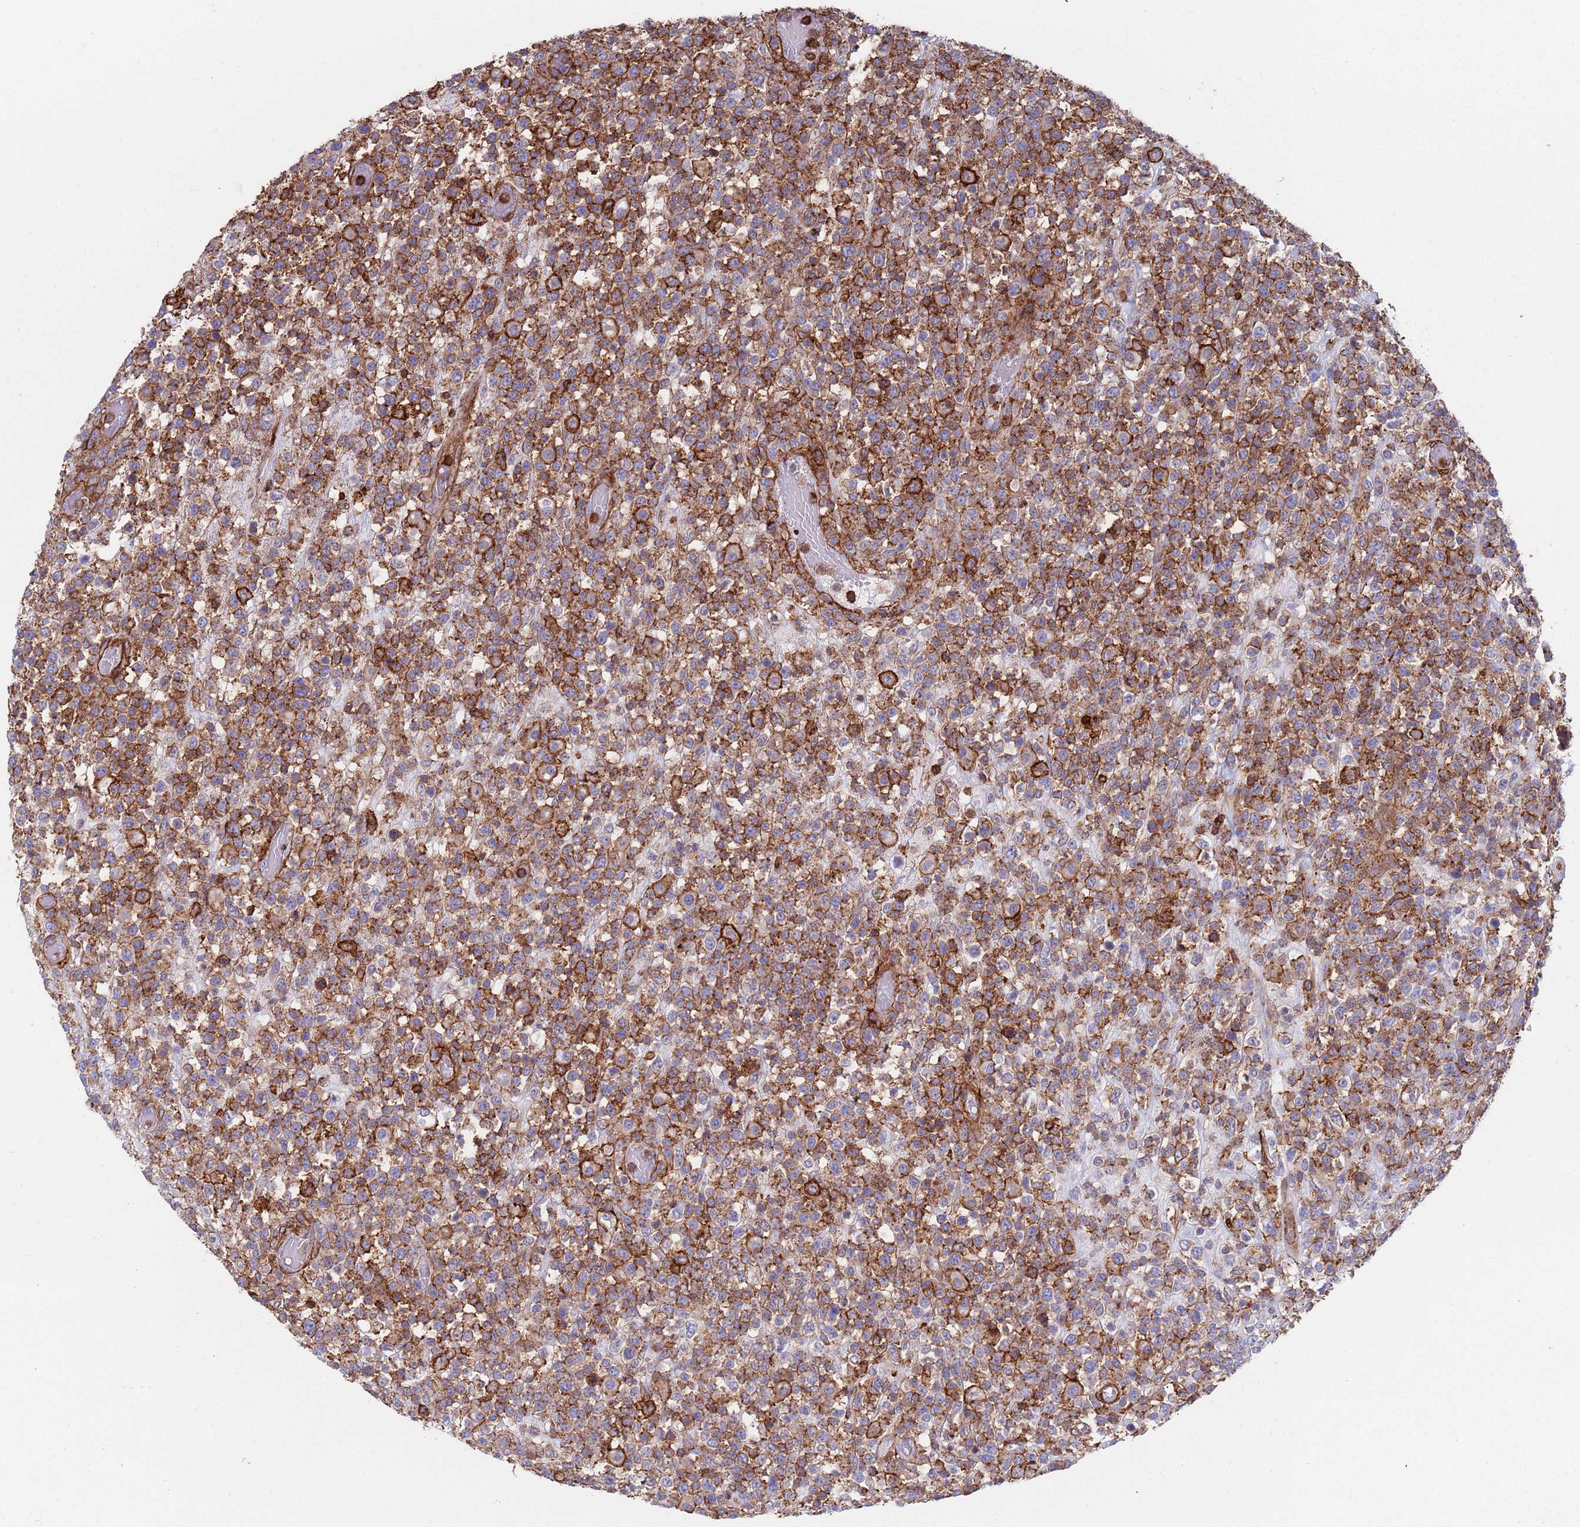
{"staining": {"intensity": "strong", "quantity": "25%-75%", "location": "cytoplasmic/membranous"}, "tissue": "lymphoma", "cell_type": "Tumor cells", "image_type": "cancer", "snomed": [{"axis": "morphology", "description": "Malignant lymphoma, non-Hodgkin's type, High grade"}, {"axis": "topography", "description": "Colon"}], "caption": "Tumor cells demonstrate high levels of strong cytoplasmic/membranous staining in approximately 25%-75% of cells in human malignant lymphoma, non-Hodgkin's type (high-grade).", "gene": "RNF144A", "patient": {"sex": "female", "age": 53}}